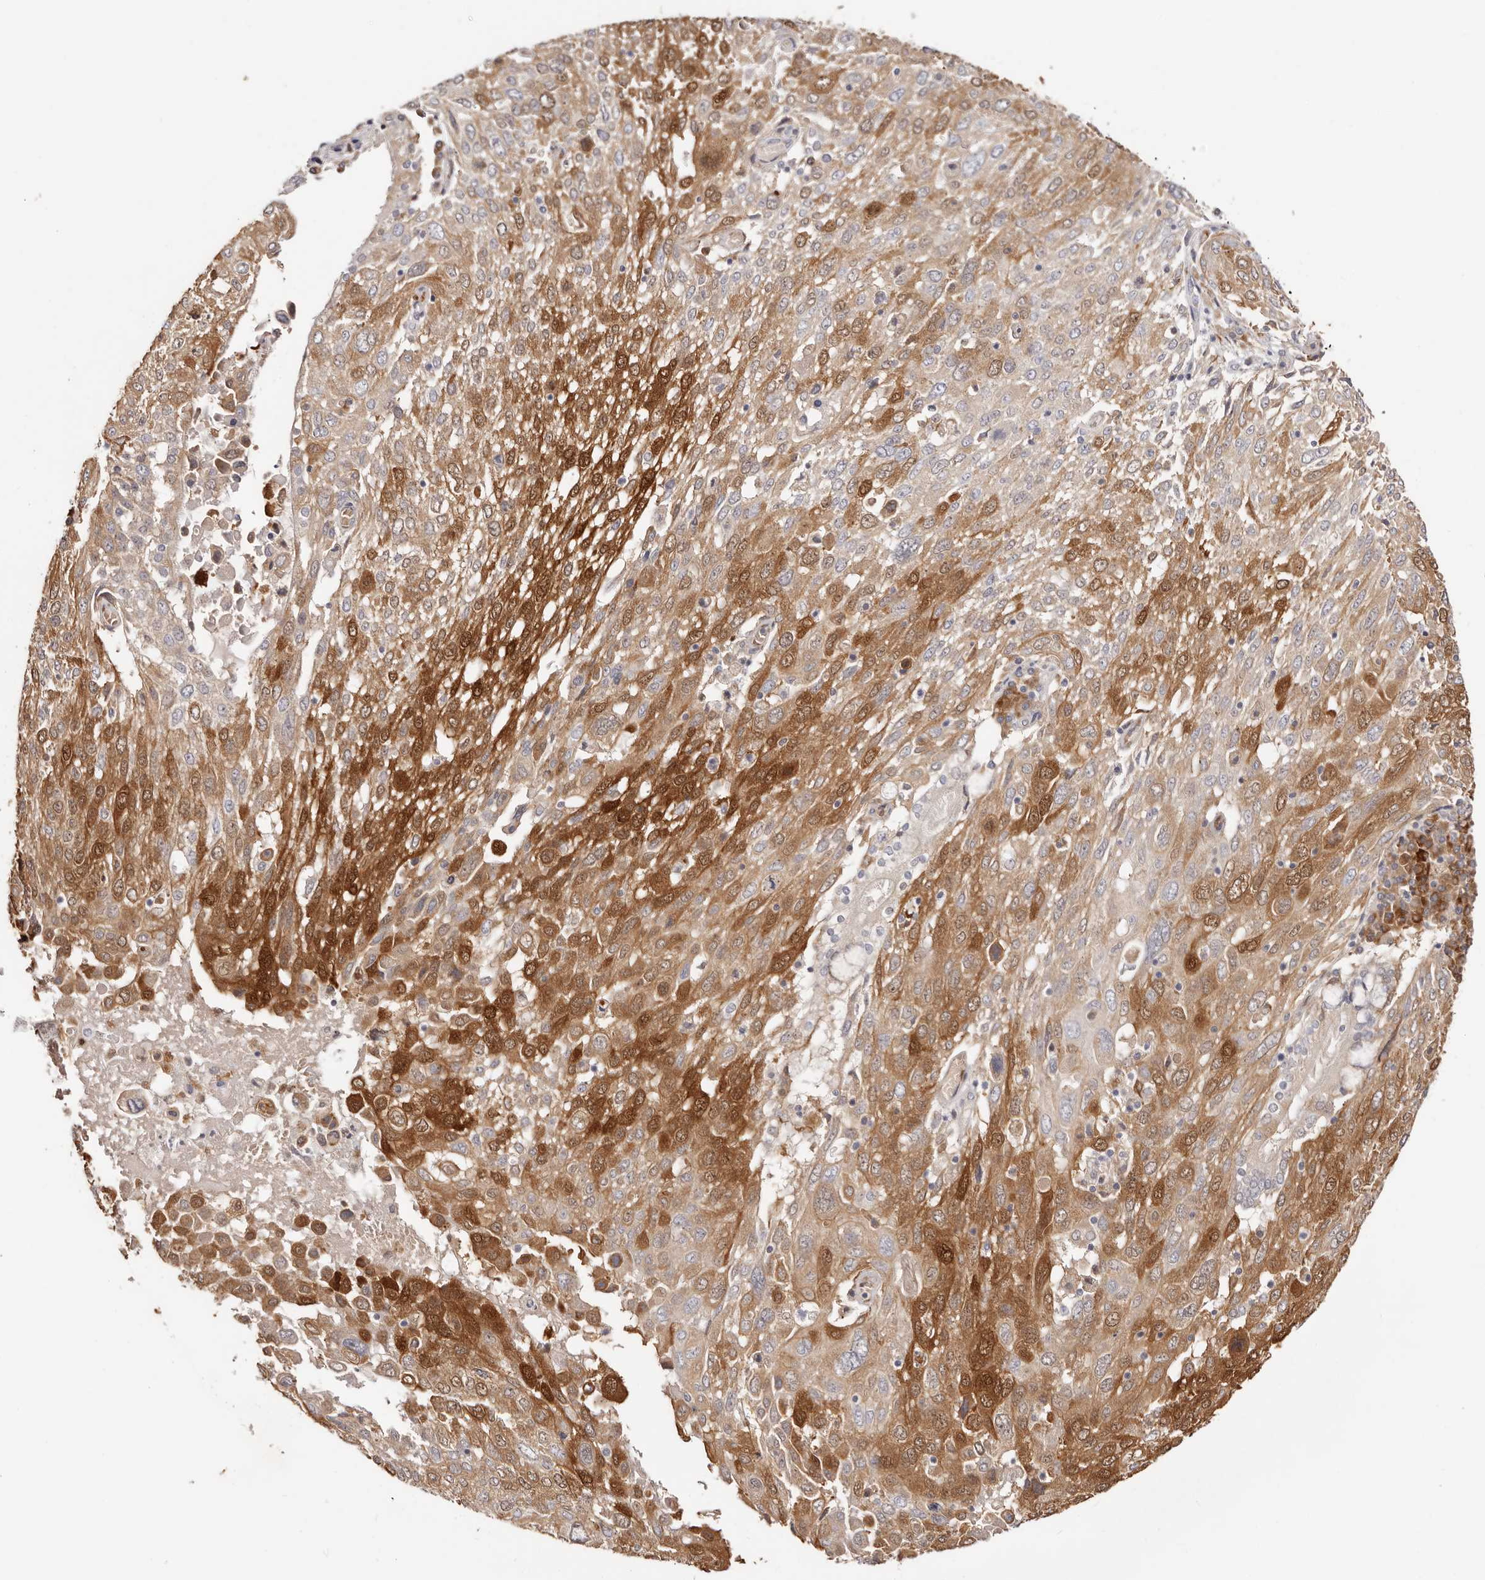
{"staining": {"intensity": "strong", "quantity": "25%-75%", "location": "cytoplasmic/membranous,nuclear"}, "tissue": "lung cancer", "cell_type": "Tumor cells", "image_type": "cancer", "snomed": [{"axis": "morphology", "description": "Squamous cell carcinoma, NOS"}, {"axis": "topography", "description": "Lung"}], "caption": "High-magnification brightfield microscopy of lung squamous cell carcinoma stained with DAB (brown) and counterstained with hematoxylin (blue). tumor cells exhibit strong cytoplasmic/membranous and nuclear expression is identified in approximately25%-75% of cells.", "gene": "BCL2L15", "patient": {"sex": "male", "age": 65}}